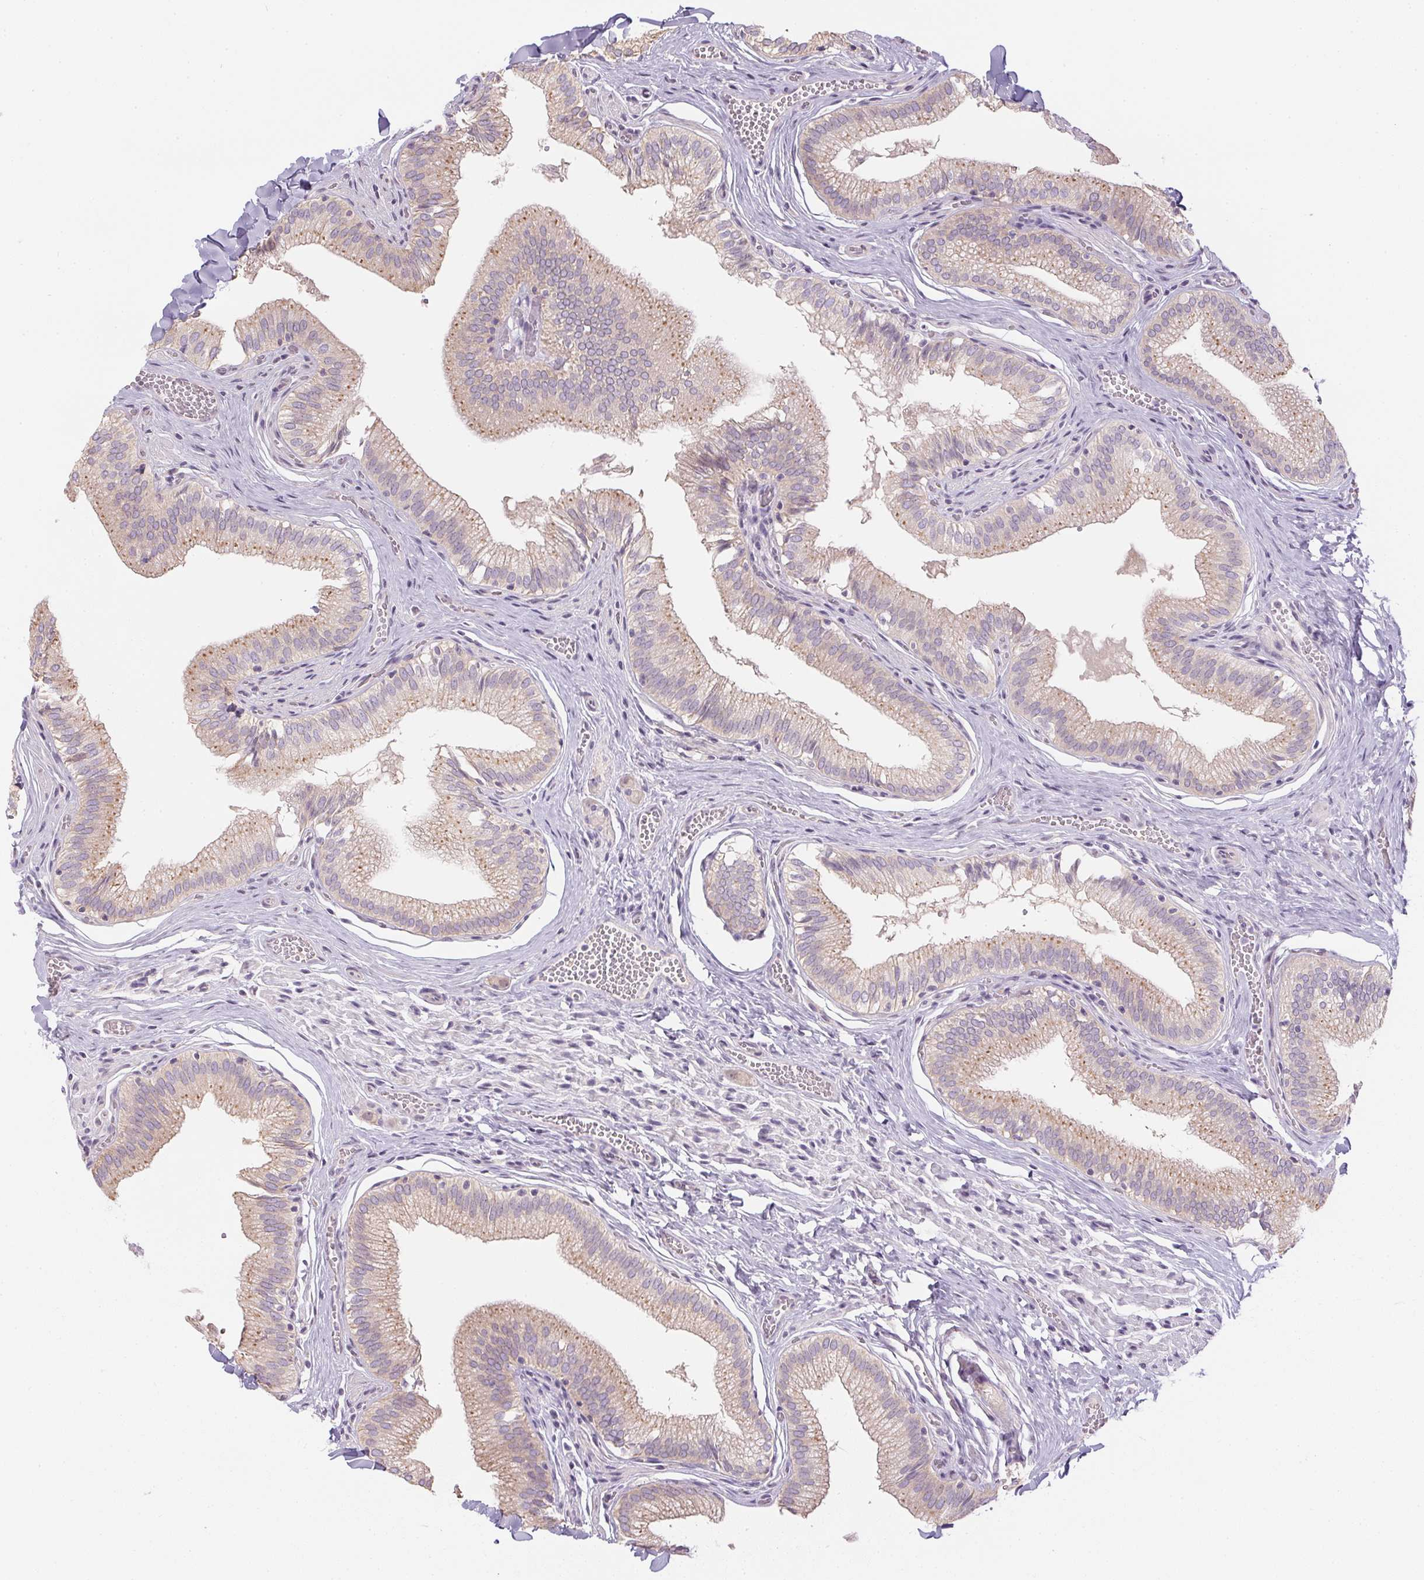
{"staining": {"intensity": "weak", "quantity": ">75%", "location": "cytoplasmic/membranous"}, "tissue": "gallbladder", "cell_type": "Glandular cells", "image_type": "normal", "snomed": [{"axis": "morphology", "description": "Normal tissue, NOS"}, {"axis": "topography", "description": "Gallbladder"}, {"axis": "topography", "description": "Peripheral nerve tissue"}], "caption": "Protein analysis of normal gallbladder displays weak cytoplasmic/membranous expression in about >75% of glandular cells. The protein of interest is stained brown, and the nuclei are stained in blue (DAB (3,3'-diaminobenzidine) IHC with brightfield microscopy, high magnification).", "gene": "CTCFL", "patient": {"sex": "male", "age": 17}}